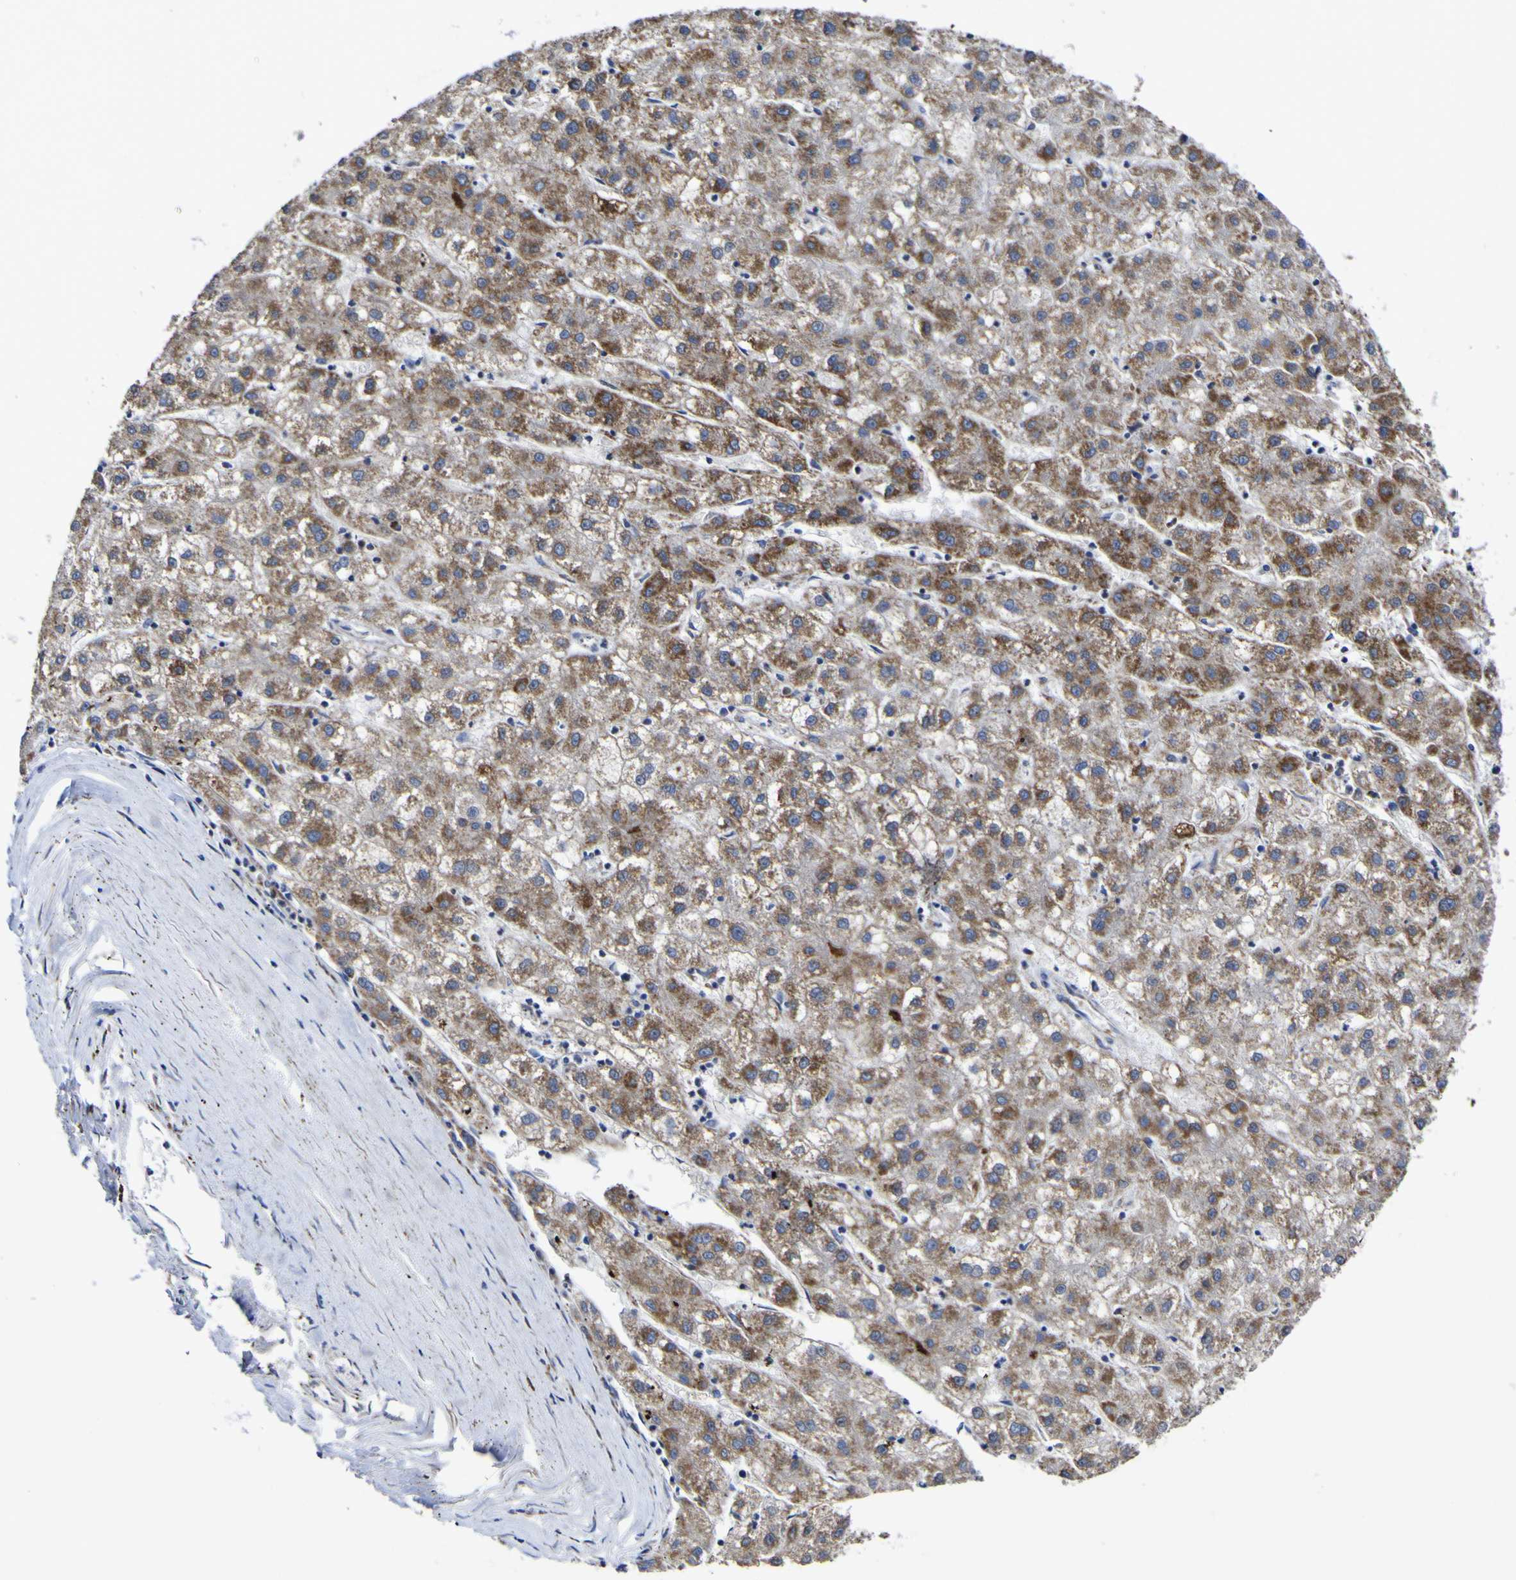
{"staining": {"intensity": "moderate", "quantity": ">75%", "location": "cytoplasmic/membranous"}, "tissue": "liver cancer", "cell_type": "Tumor cells", "image_type": "cancer", "snomed": [{"axis": "morphology", "description": "Carcinoma, Hepatocellular, NOS"}, {"axis": "topography", "description": "Liver"}], "caption": "Protein expression analysis of liver hepatocellular carcinoma shows moderate cytoplasmic/membranous expression in about >75% of tumor cells. The staining was performed using DAB to visualize the protein expression in brown, while the nuclei were stained in blue with hematoxylin (Magnification: 20x).", "gene": "CCDC90B", "patient": {"sex": "male", "age": 72}}